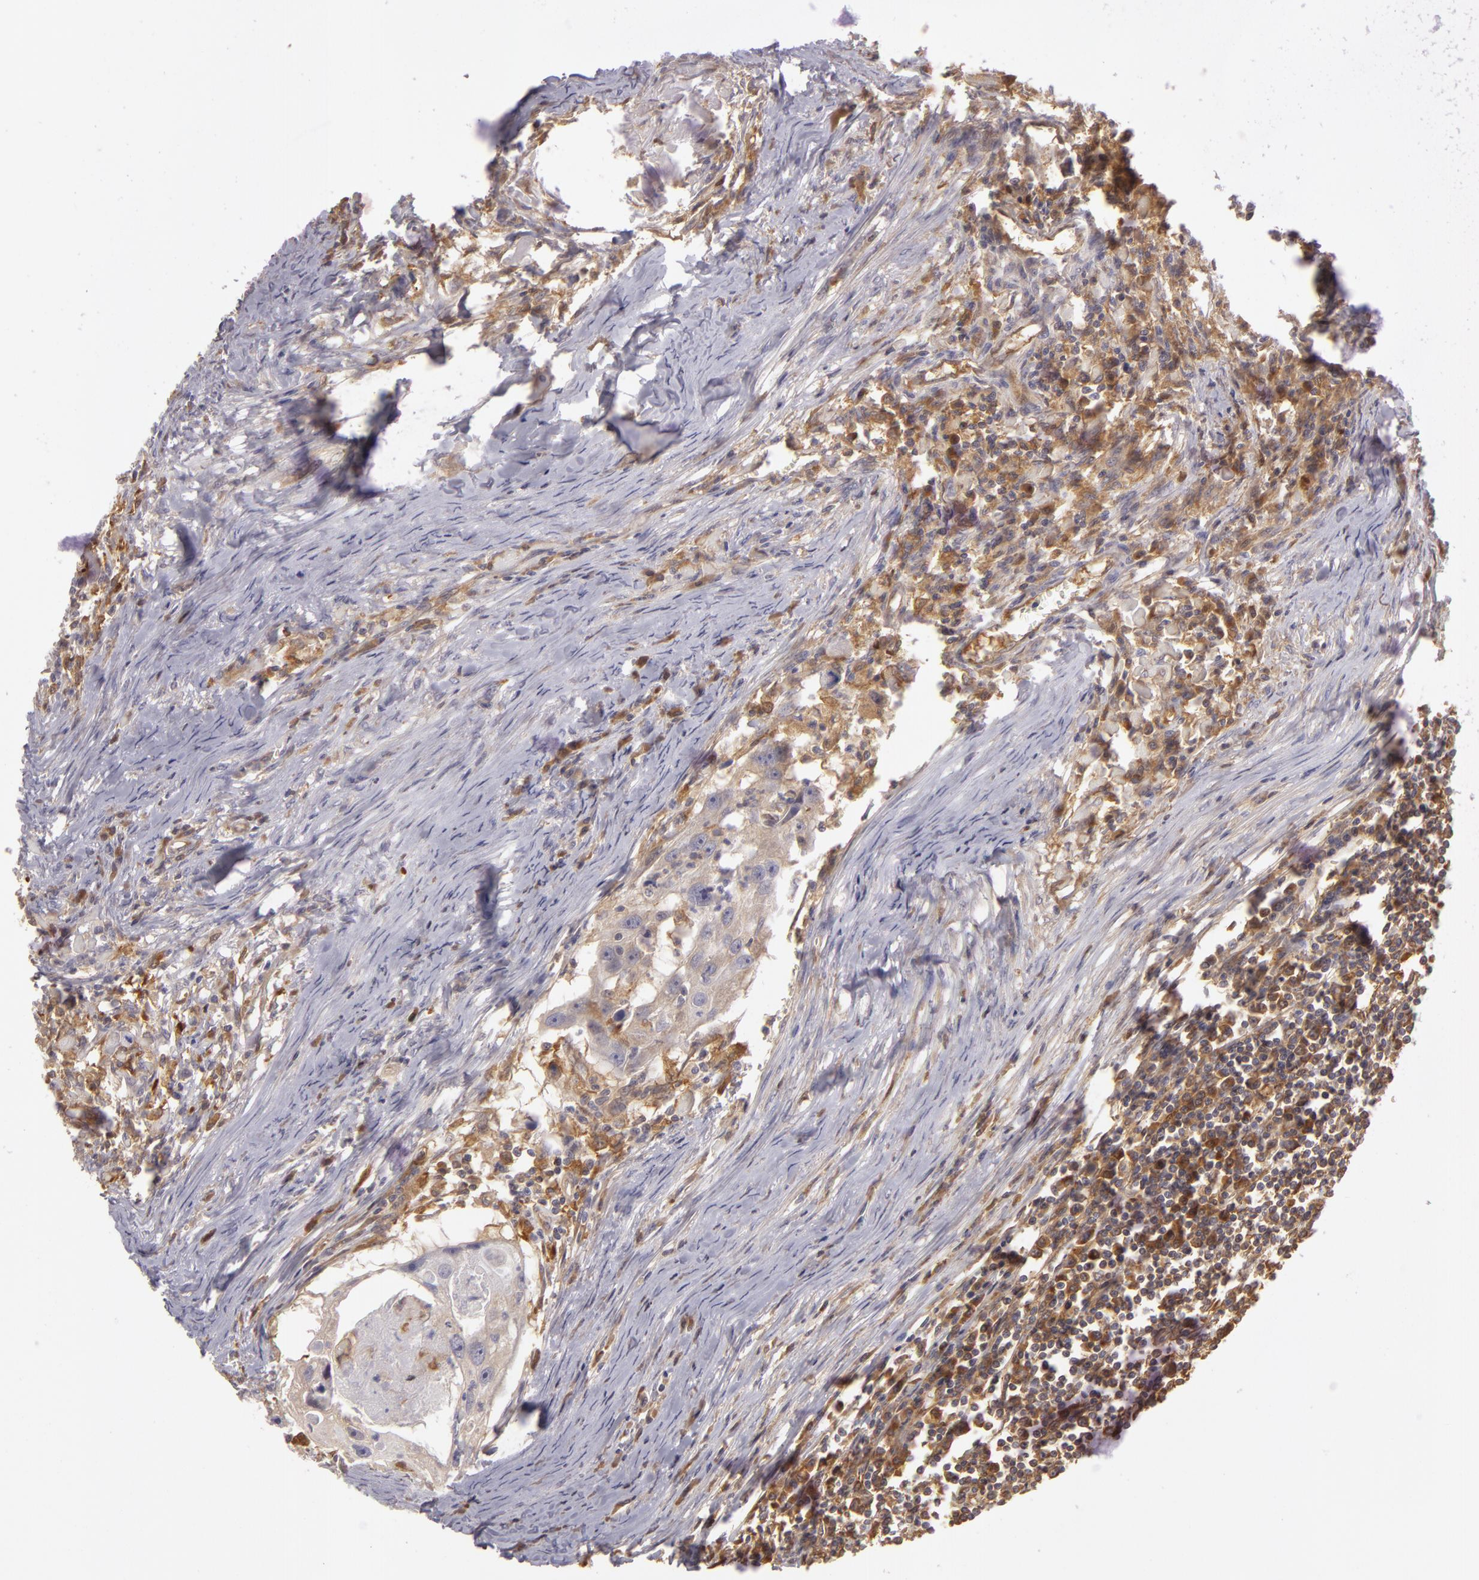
{"staining": {"intensity": "weak", "quantity": "<25%", "location": "cytoplasmic/membranous"}, "tissue": "head and neck cancer", "cell_type": "Tumor cells", "image_type": "cancer", "snomed": [{"axis": "morphology", "description": "Squamous cell carcinoma, NOS"}, {"axis": "topography", "description": "Head-Neck"}], "caption": "Head and neck cancer (squamous cell carcinoma) was stained to show a protein in brown. There is no significant positivity in tumor cells.", "gene": "ZNF229", "patient": {"sex": "male", "age": 64}}